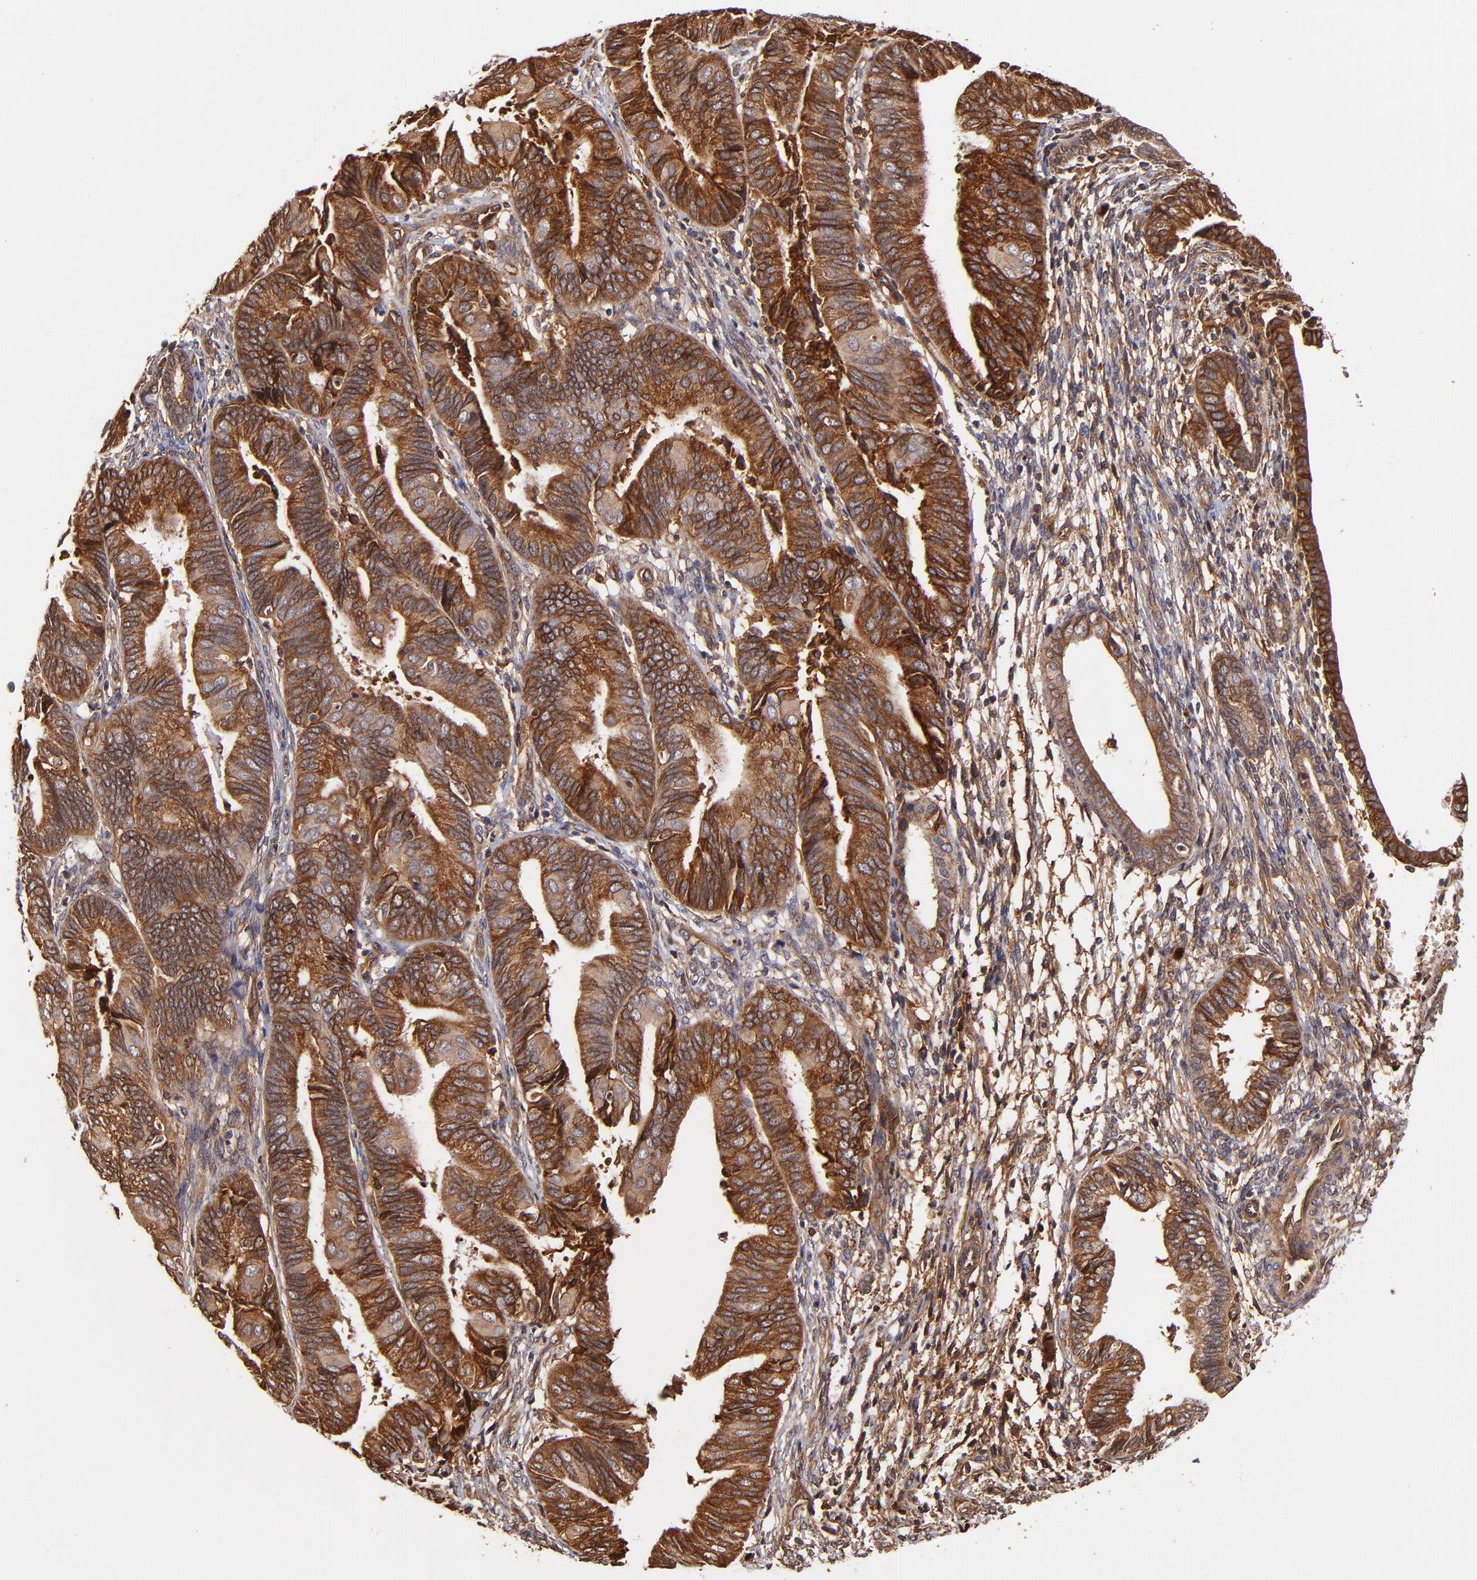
{"staining": {"intensity": "strong", "quantity": ">75%", "location": "cytoplasmic/membranous"}, "tissue": "endometrial cancer", "cell_type": "Tumor cells", "image_type": "cancer", "snomed": [{"axis": "morphology", "description": "Adenocarcinoma, NOS"}, {"axis": "topography", "description": "Endometrium"}], "caption": "Strong cytoplasmic/membranous expression for a protein is appreciated in approximately >75% of tumor cells of endometrial cancer (adenocarcinoma) using immunohistochemistry.", "gene": "ITGB1", "patient": {"sex": "female", "age": 63}}